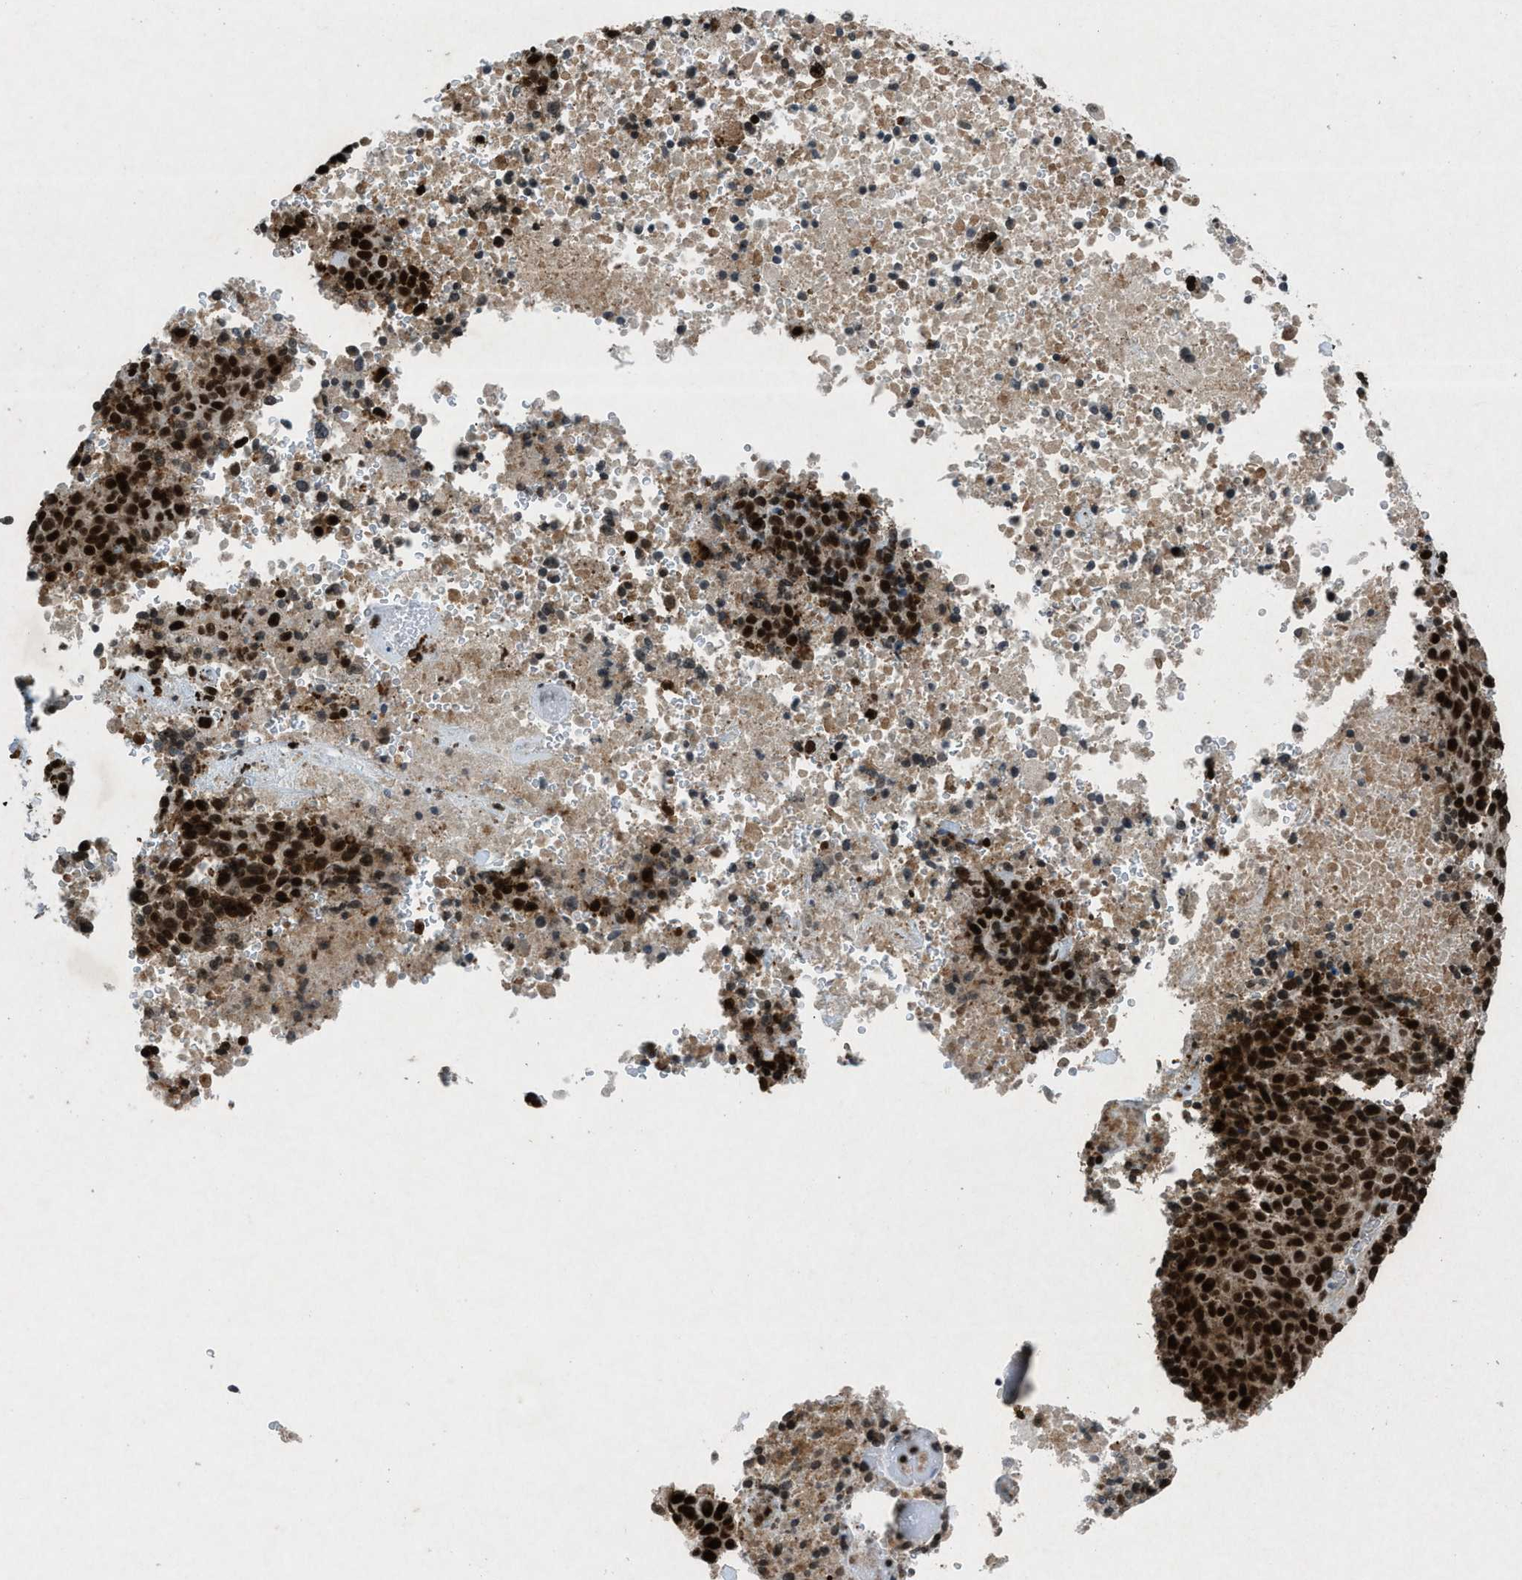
{"staining": {"intensity": "strong", "quantity": ">75%", "location": "nuclear"}, "tissue": "melanoma", "cell_type": "Tumor cells", "image_type": "cancer", "snomed": [{"axis": "morphology", "description": "Malignant melanoma, Metastatic site"}, {"axis": "topography", "description": "Cerebral cortex"}], "caption": "DAB (3,3'-diaminobenzidine) immunohistochemical staining of human malignant melanoma (metastatic site) exhibits strong nuclear protein staining in approximately >75% of tumor cells.", "gene": "NXF1", "patient": {"sex": "female", "age": 52}}